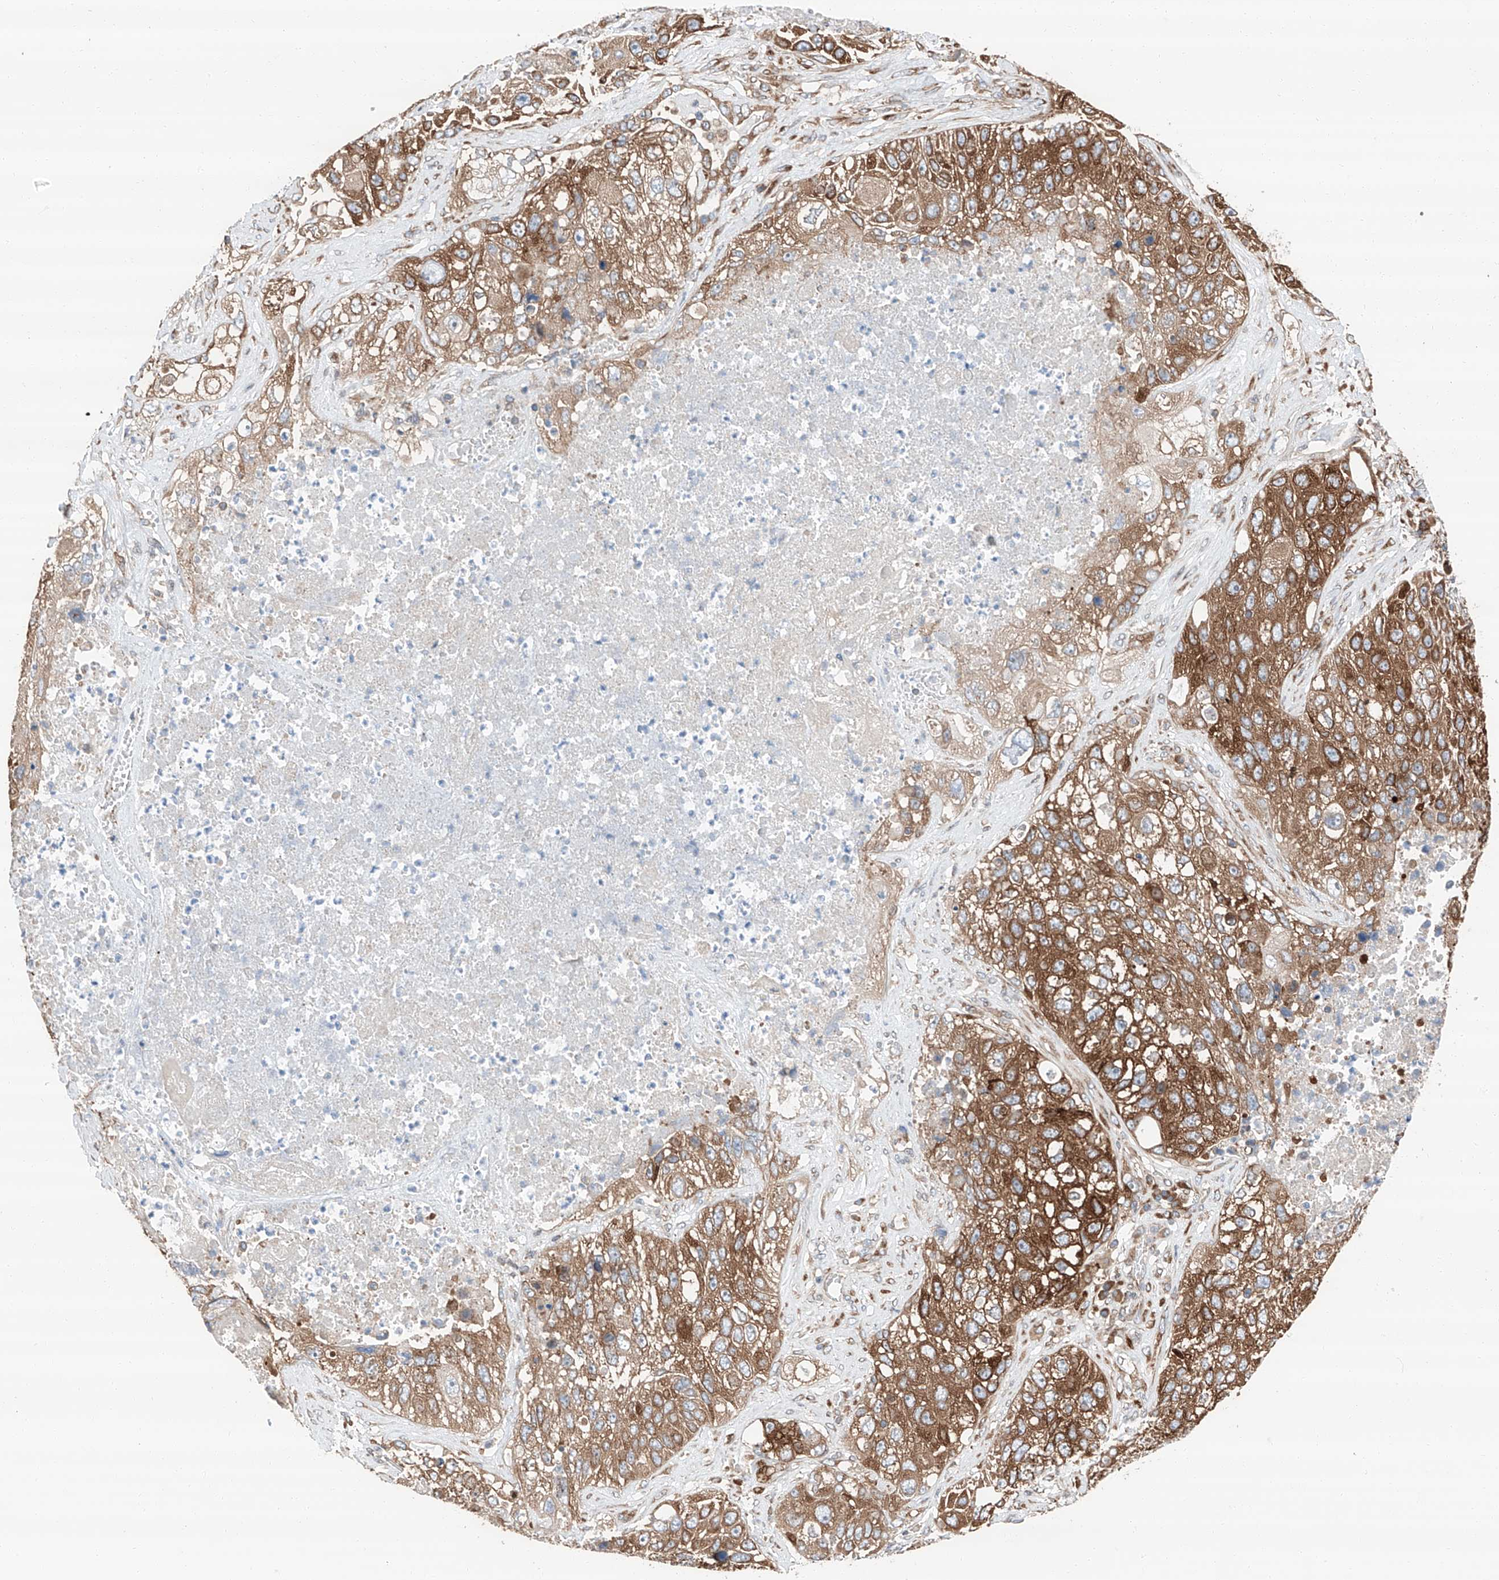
{"staining": {"intensity": "moderate", "quantity": ">75%", "location": "cytoplasmic/membranous"}, "tissue": "lung cancer", "cell_type": "Tumor cells", "image_type": "cancer", "snomed": [{"axis": "morphology", "description": "Squamous cell carcinoma, NOS"}, {"axis": "topography", "description": "Lung"}], "caption": "Immunohistochemical staining of lung cancer (squamous cell carcinoma) shows medium levels of moderate cytoplasmic/membranous protein positivity in approximately >75% of tumor cells.", "gene": "ZC3H15", "patient": {"sex": "male", "age": 61}}